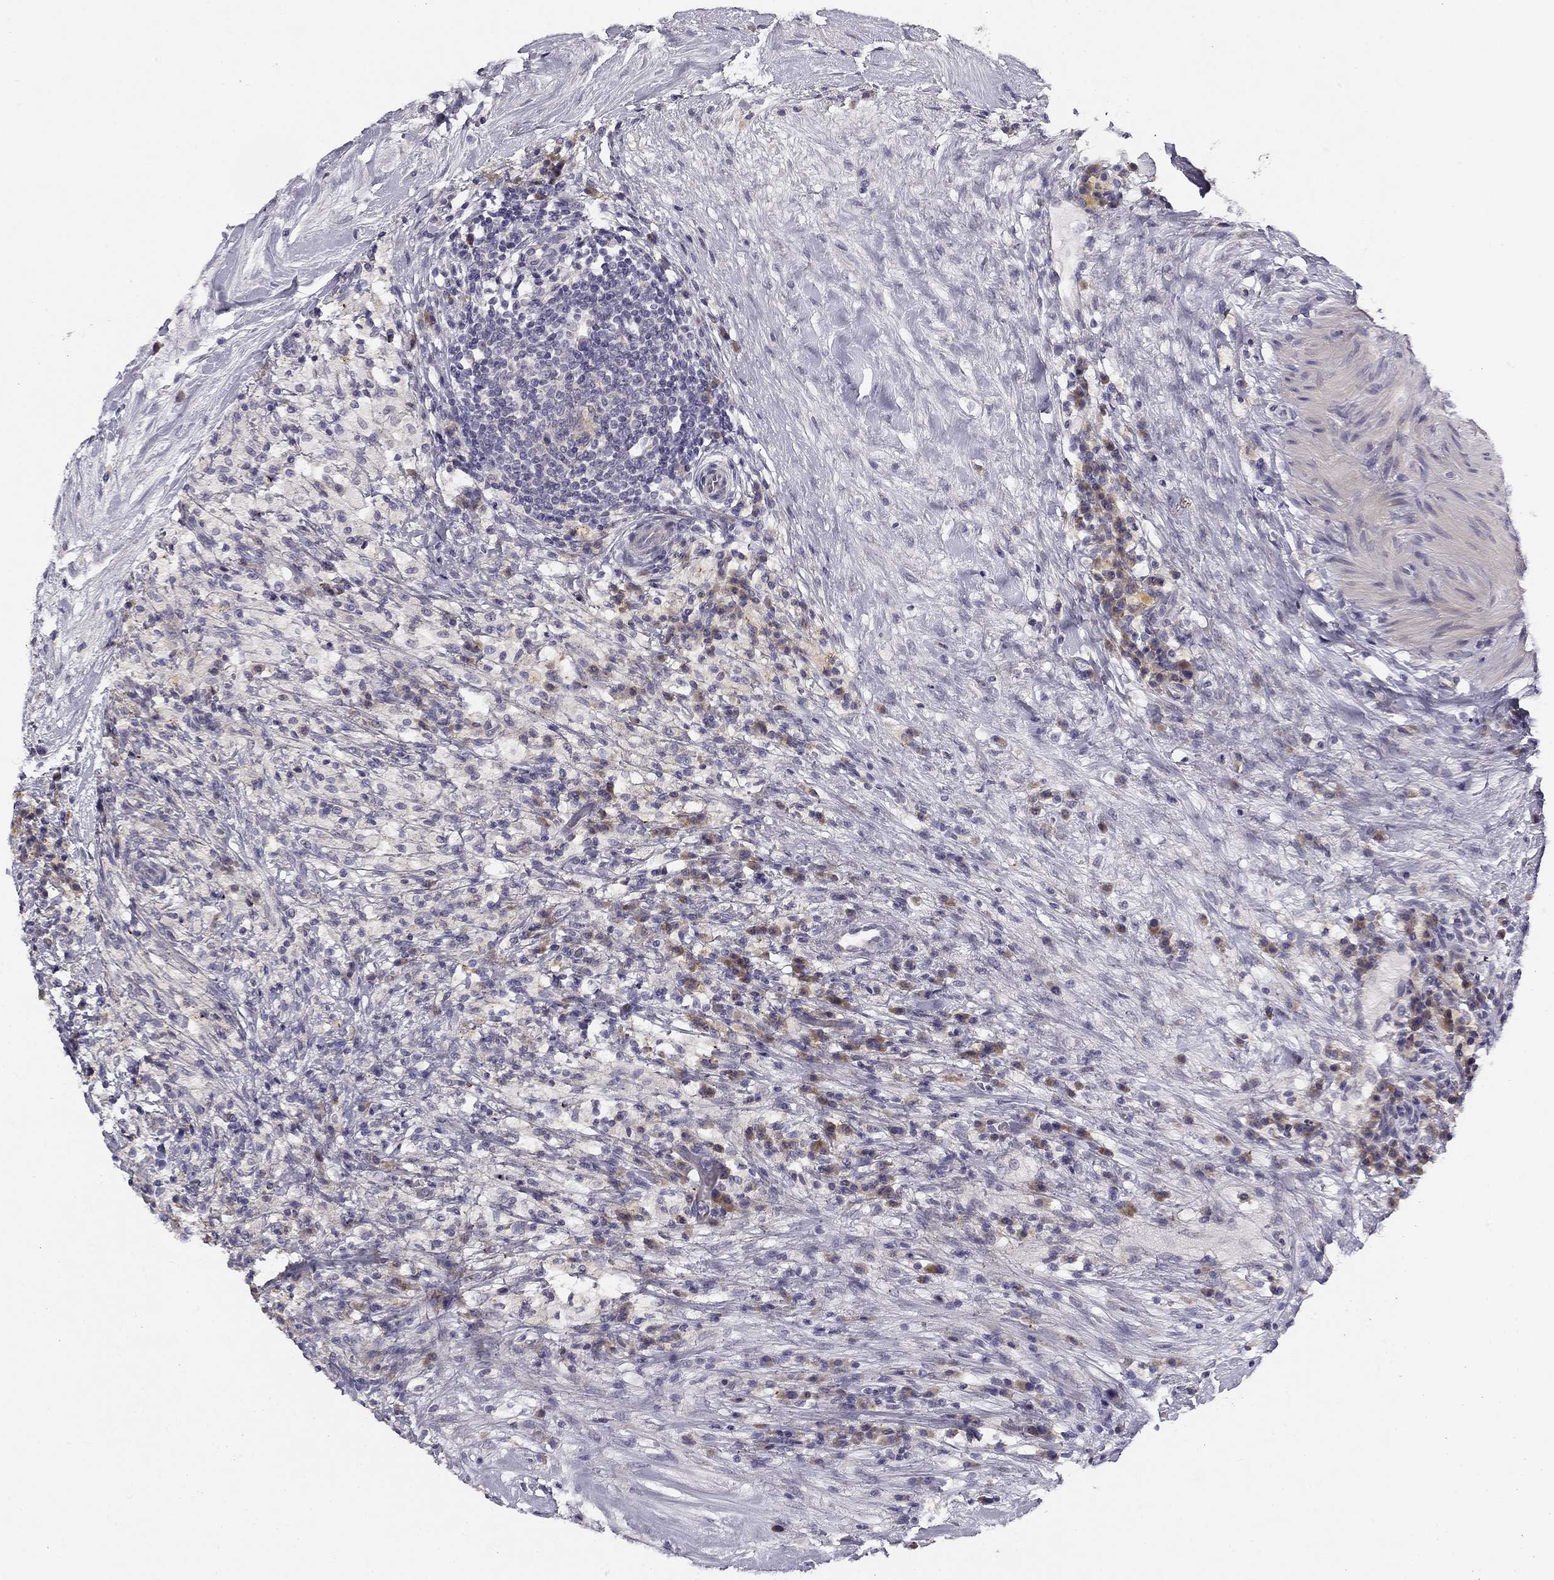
{"staining": {"intensity": "negative", "quantity": "none", "location": "none"}, "tissue": "testis cancer", "cell_type": "Tumor cells", "image_type": "cancer", "snomed": [{"axis": "morphology", "description": "Necrosis, NOS"}, {"axis": "morphology", "description": "Carcinoma, Embryonal, NOS"}, {"axis": "topography", "description": "Testis"}], "caption": "This is a histopathology image of IHC staining of embryonal carcinoma (testis), which shows no staining in tumor cells.", "gene": "CNR1", "patient": {"sex": "male", "age": 19}}